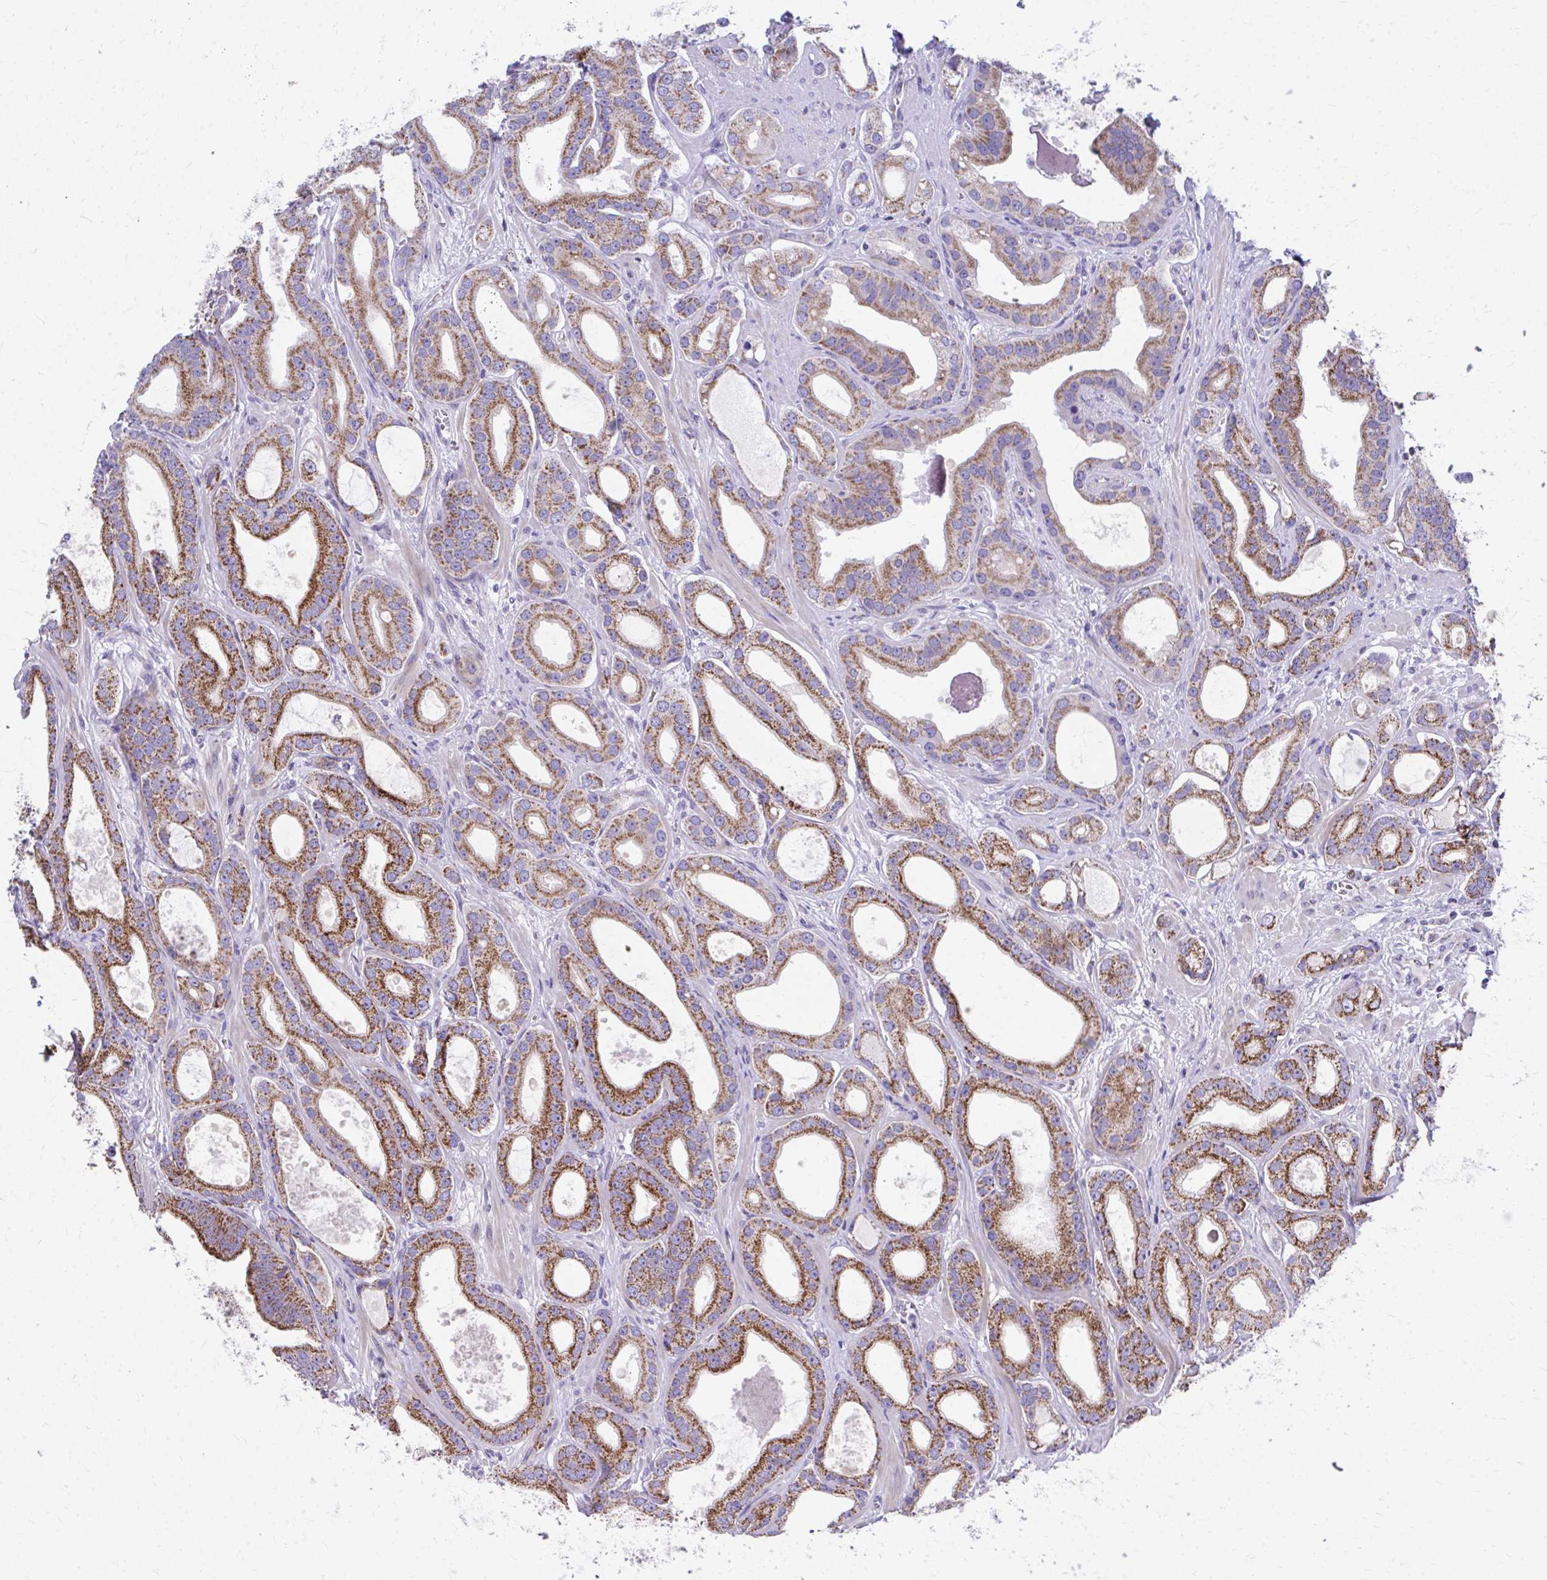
{"staining": {"intensity": "strong", "quantity": ">75%", "location": "cytoplasmic/membranous"}, "tissue": "prostate cancer", "cell_type": "Tumor cells", "image_type": "cancer", "snomed": [{"axis": "morphology", "description": "Adenocarcinoma, High grade"}, {"axis": "topography", "description": "Prostate"}], "caption": "DAB (3,3'-diaminobenzidine) immunohistochemical staining of prostate high-grade adenocarcinoma demonstrates strong cytoplasmic/membranous protein staining in approximately >75% of tumor cells.", "gene": "MRPL19", "patient": {"sex": "male", "age": 65}}